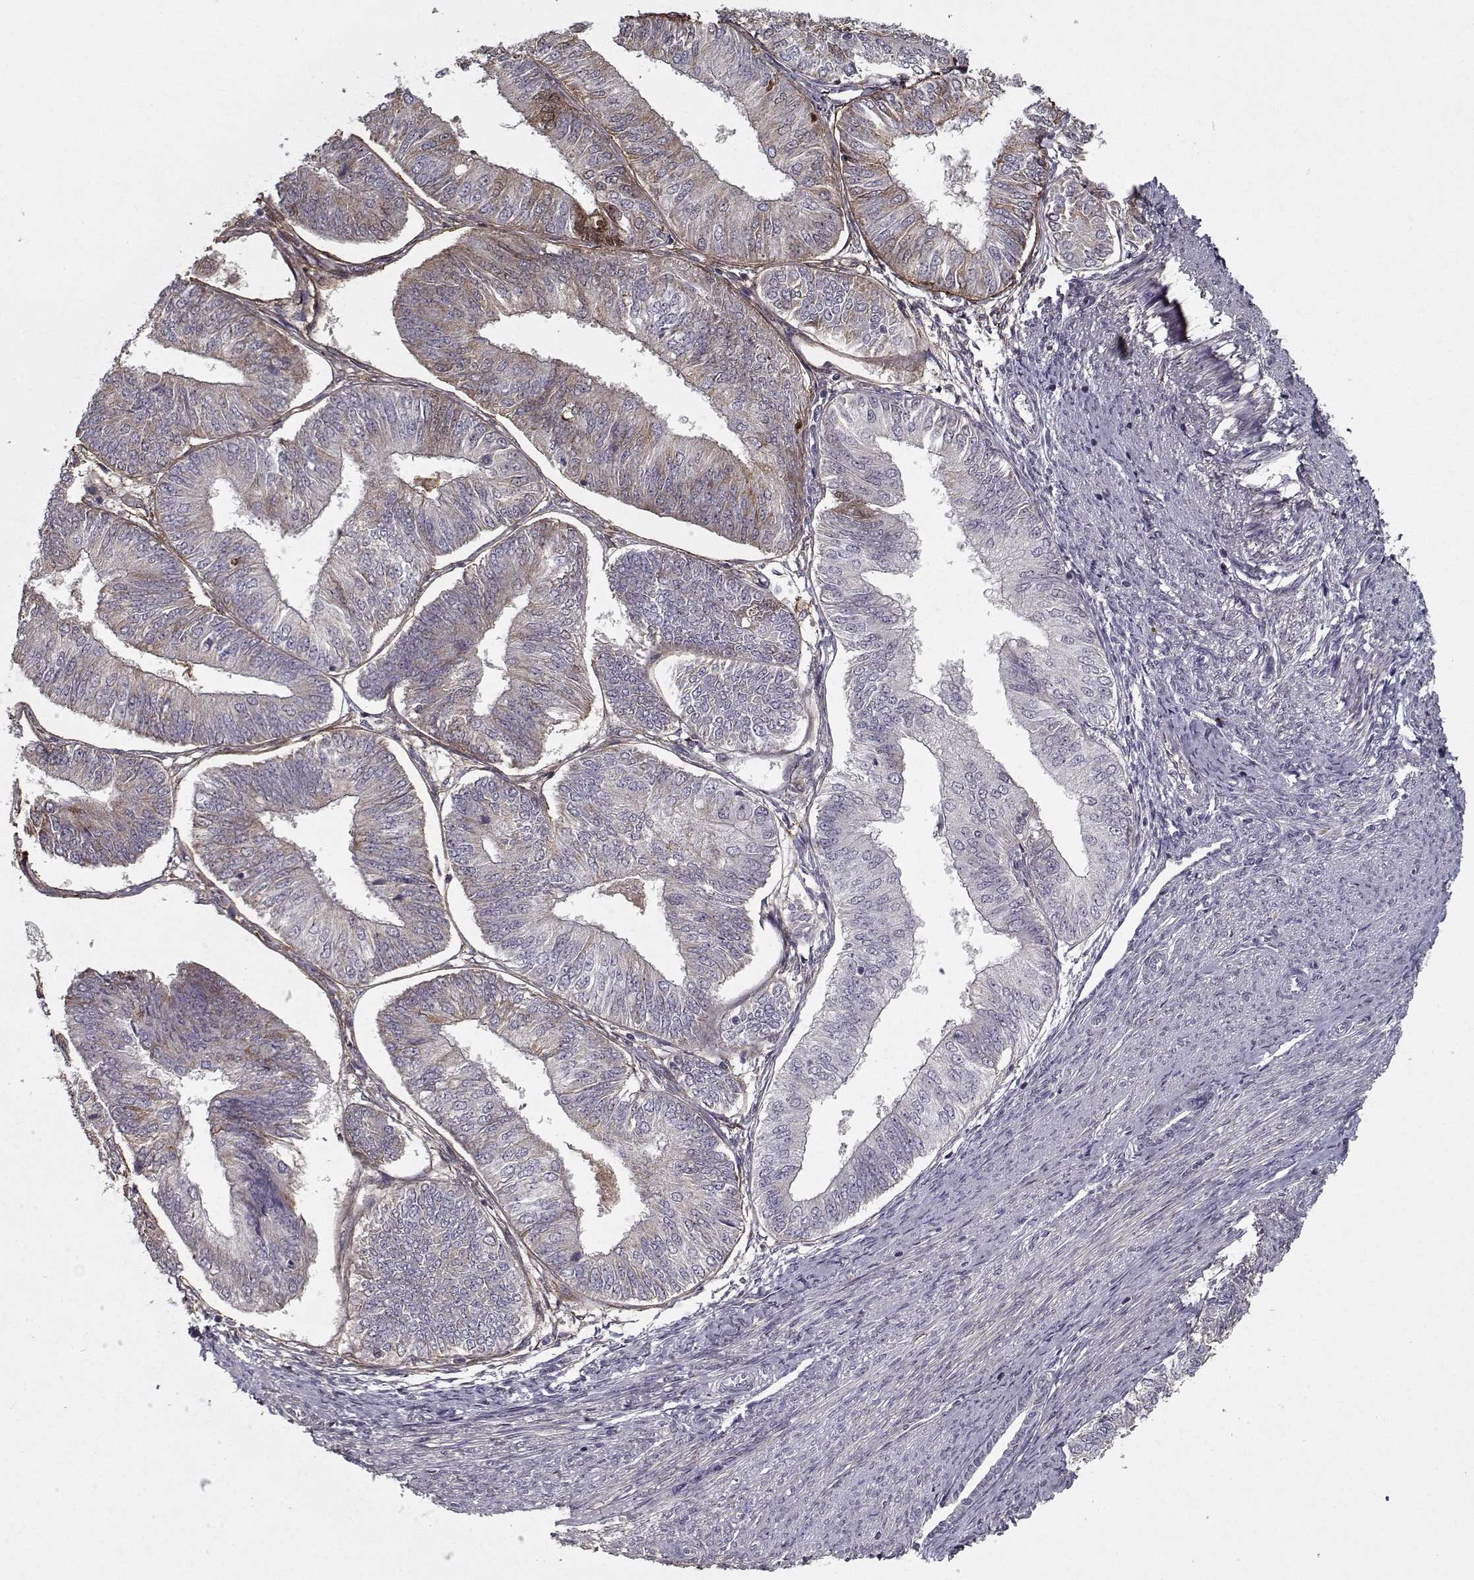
{"staining": {"intensity": "weak", "quantity": "<25%", "location": "cytoplasmic/membranous"}, "tissue": "endometrial cancer", "cell_type": "Tumor cells", "image_type": "cancer", "snomed": [{"axis": "morphology", "description": "Adenocarcinoma, NOS"}, {"axis": "topography", "description": "Endometrium"}], "caption": "The image shows no significant positivity in tumor cells of endometrial cancer.", "gene": "LAMA2", "patient": {"sex": "female", "age": 58}}